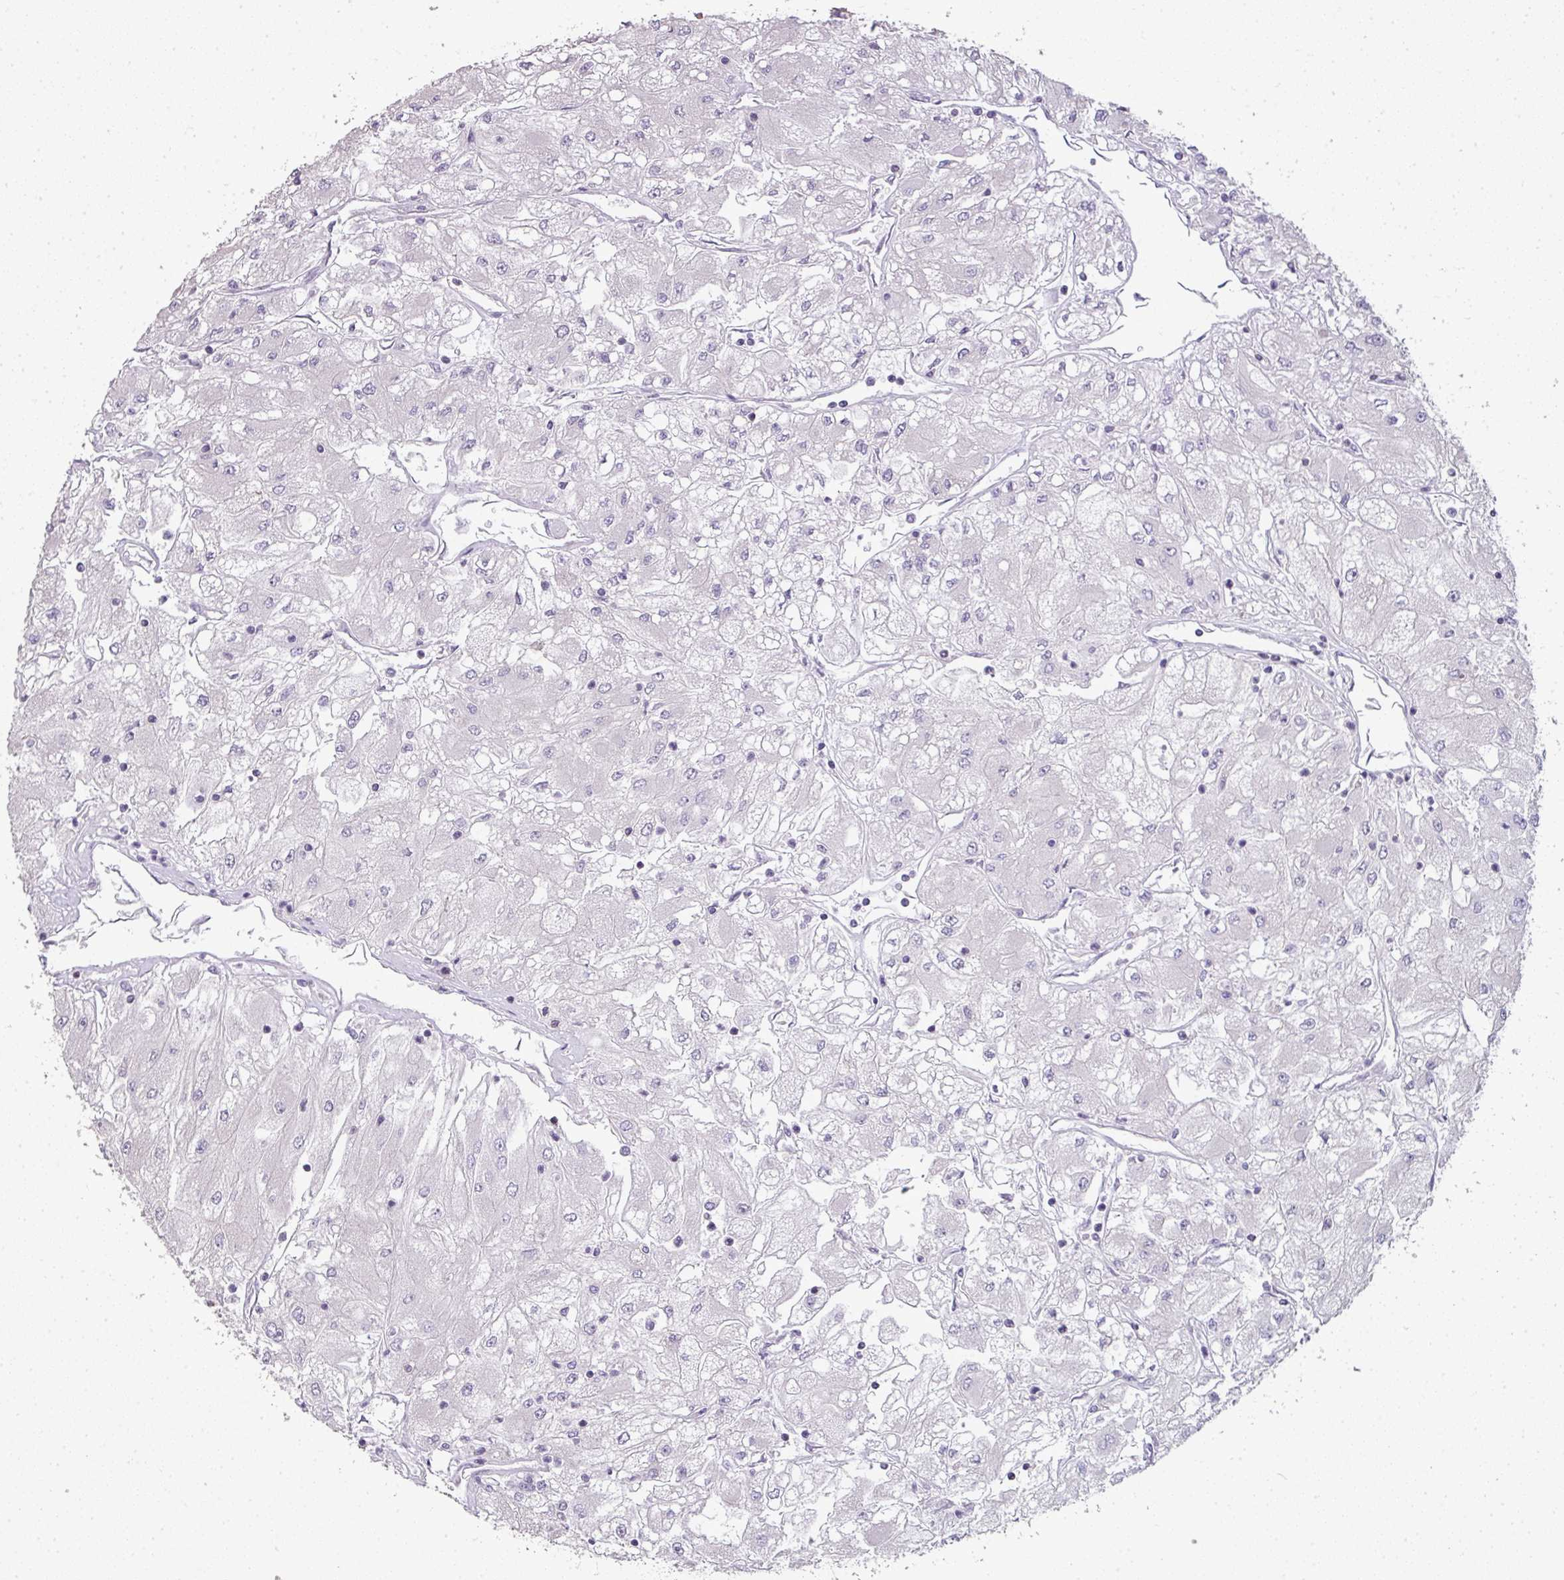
{"staining": {"intensity": "negative", "quantity": "none", "location": "none"}, "tissue": "renal cancer", "cell_type": "Tumor cells", "image_type": "cancer", "snomed": [{"axis": "morphology", "description": "Adenocarcinoma, NOS"}, {"axis": "topography", "description": "Kidney"}], "caption": "Renal cancer was stained to show a protein in brown. There is no significant positivity in tumor cells. (DAB (3,3'-diaminobenzidine) immunohistochemistry (IHC), high magnification).", "gene": "LY9", "patient": {"sex": "male", "age": 80}}